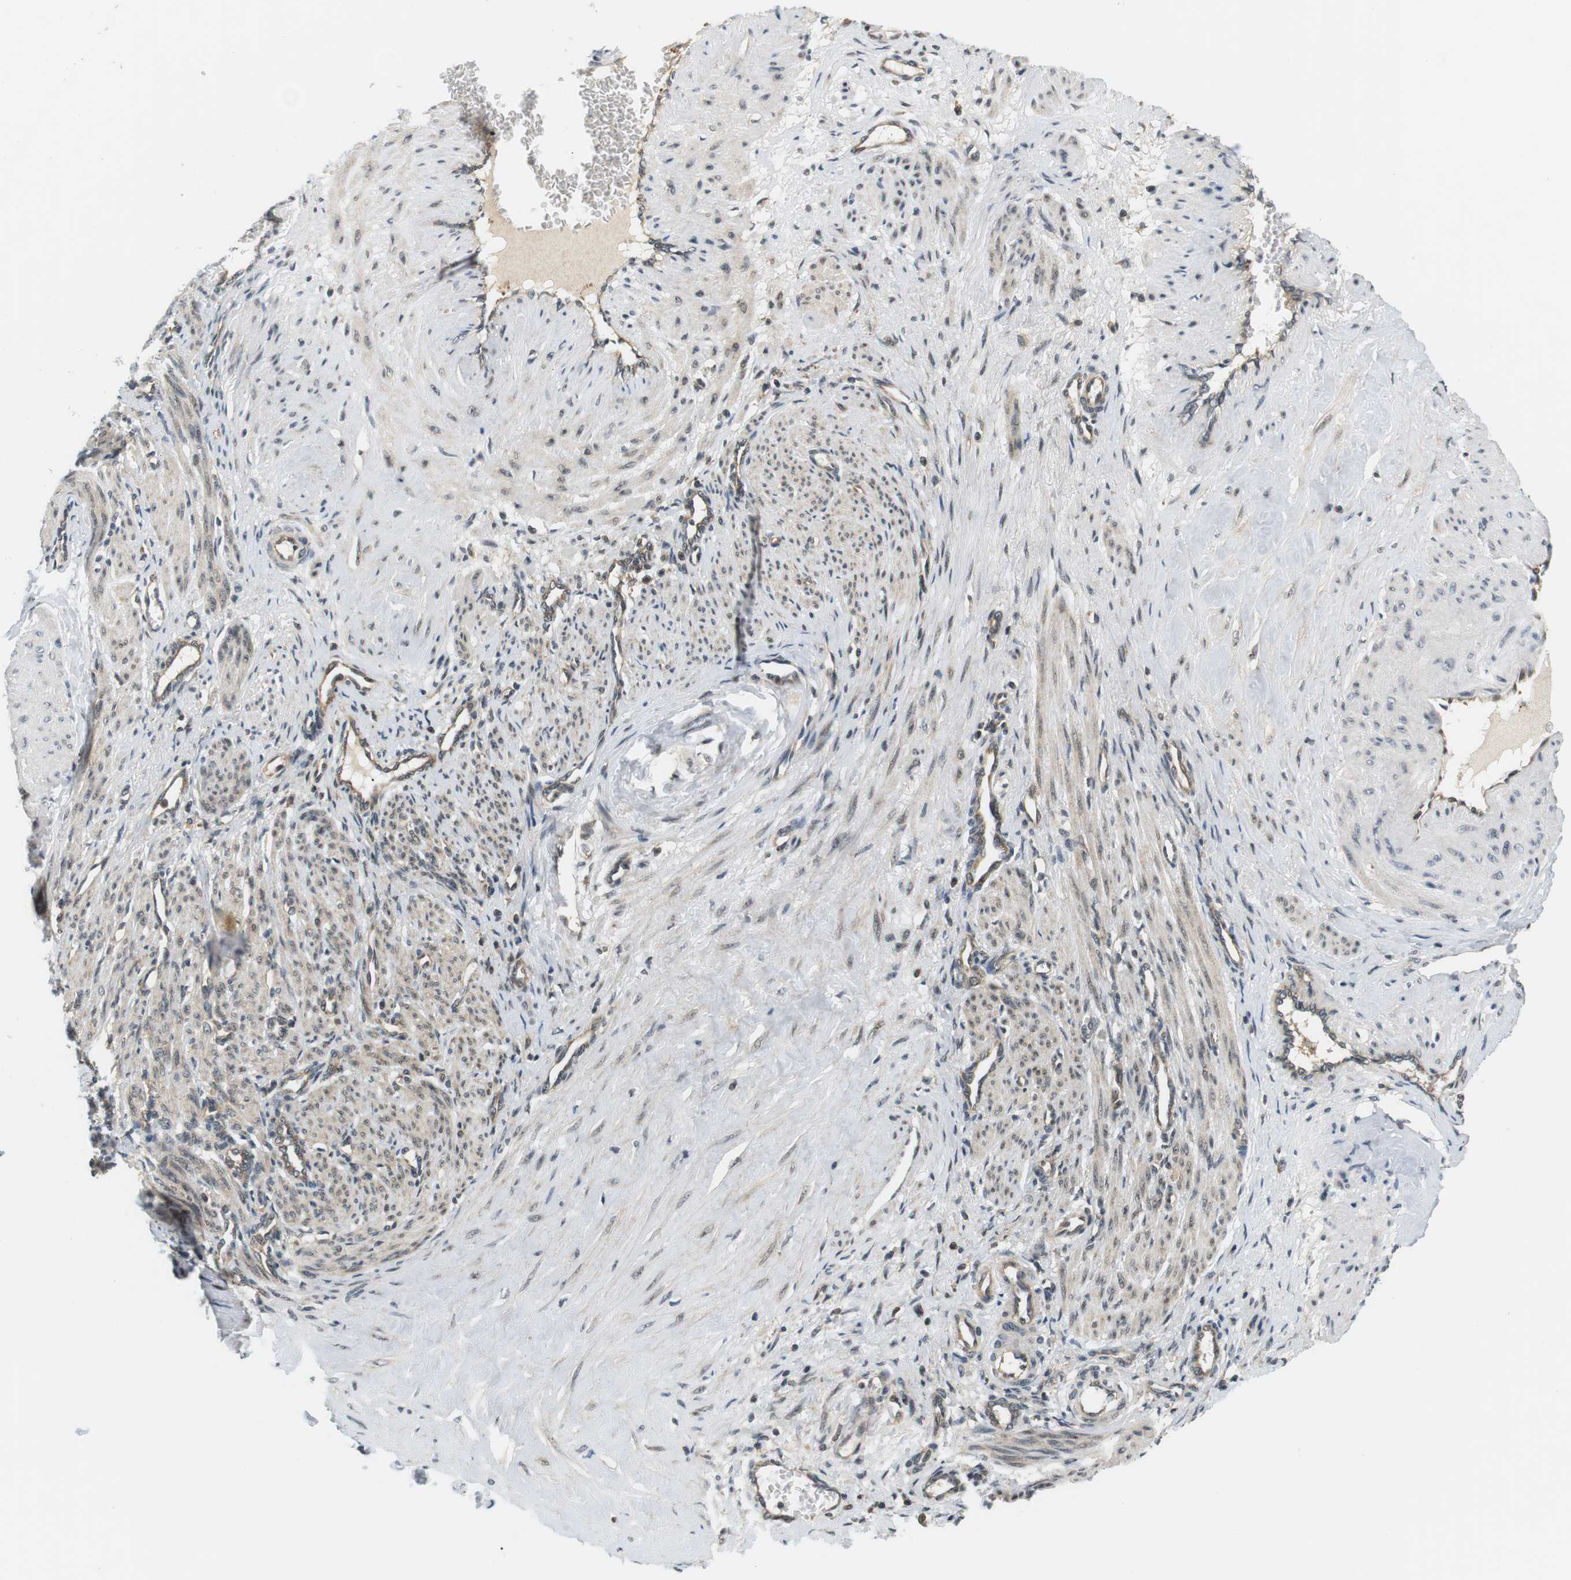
{"staining": {"intensity": "moderate", "quantity": "25%-75%", "location": "cytoplasmic/membranous,nuclear"}, "tissue": "smooth muscle", "cell_type": "Smooth muscle cells", "image_type": "normal", "snomed": [{"axis": "morphology", "description": "Normal tissue, NOS"}, {"axis": "topography", "description": "Endometrium"}], "caption": "Immunohistochemical staining of normal smooth muscle demonstrates 25%-75% levels of moderate cytoplasmic/membranous,nuclear protein expression in approximately 25%-75% of smooth muscle cells.", "gene": "CSNK2B", "patient": {"sex": "female", "age": 33}}